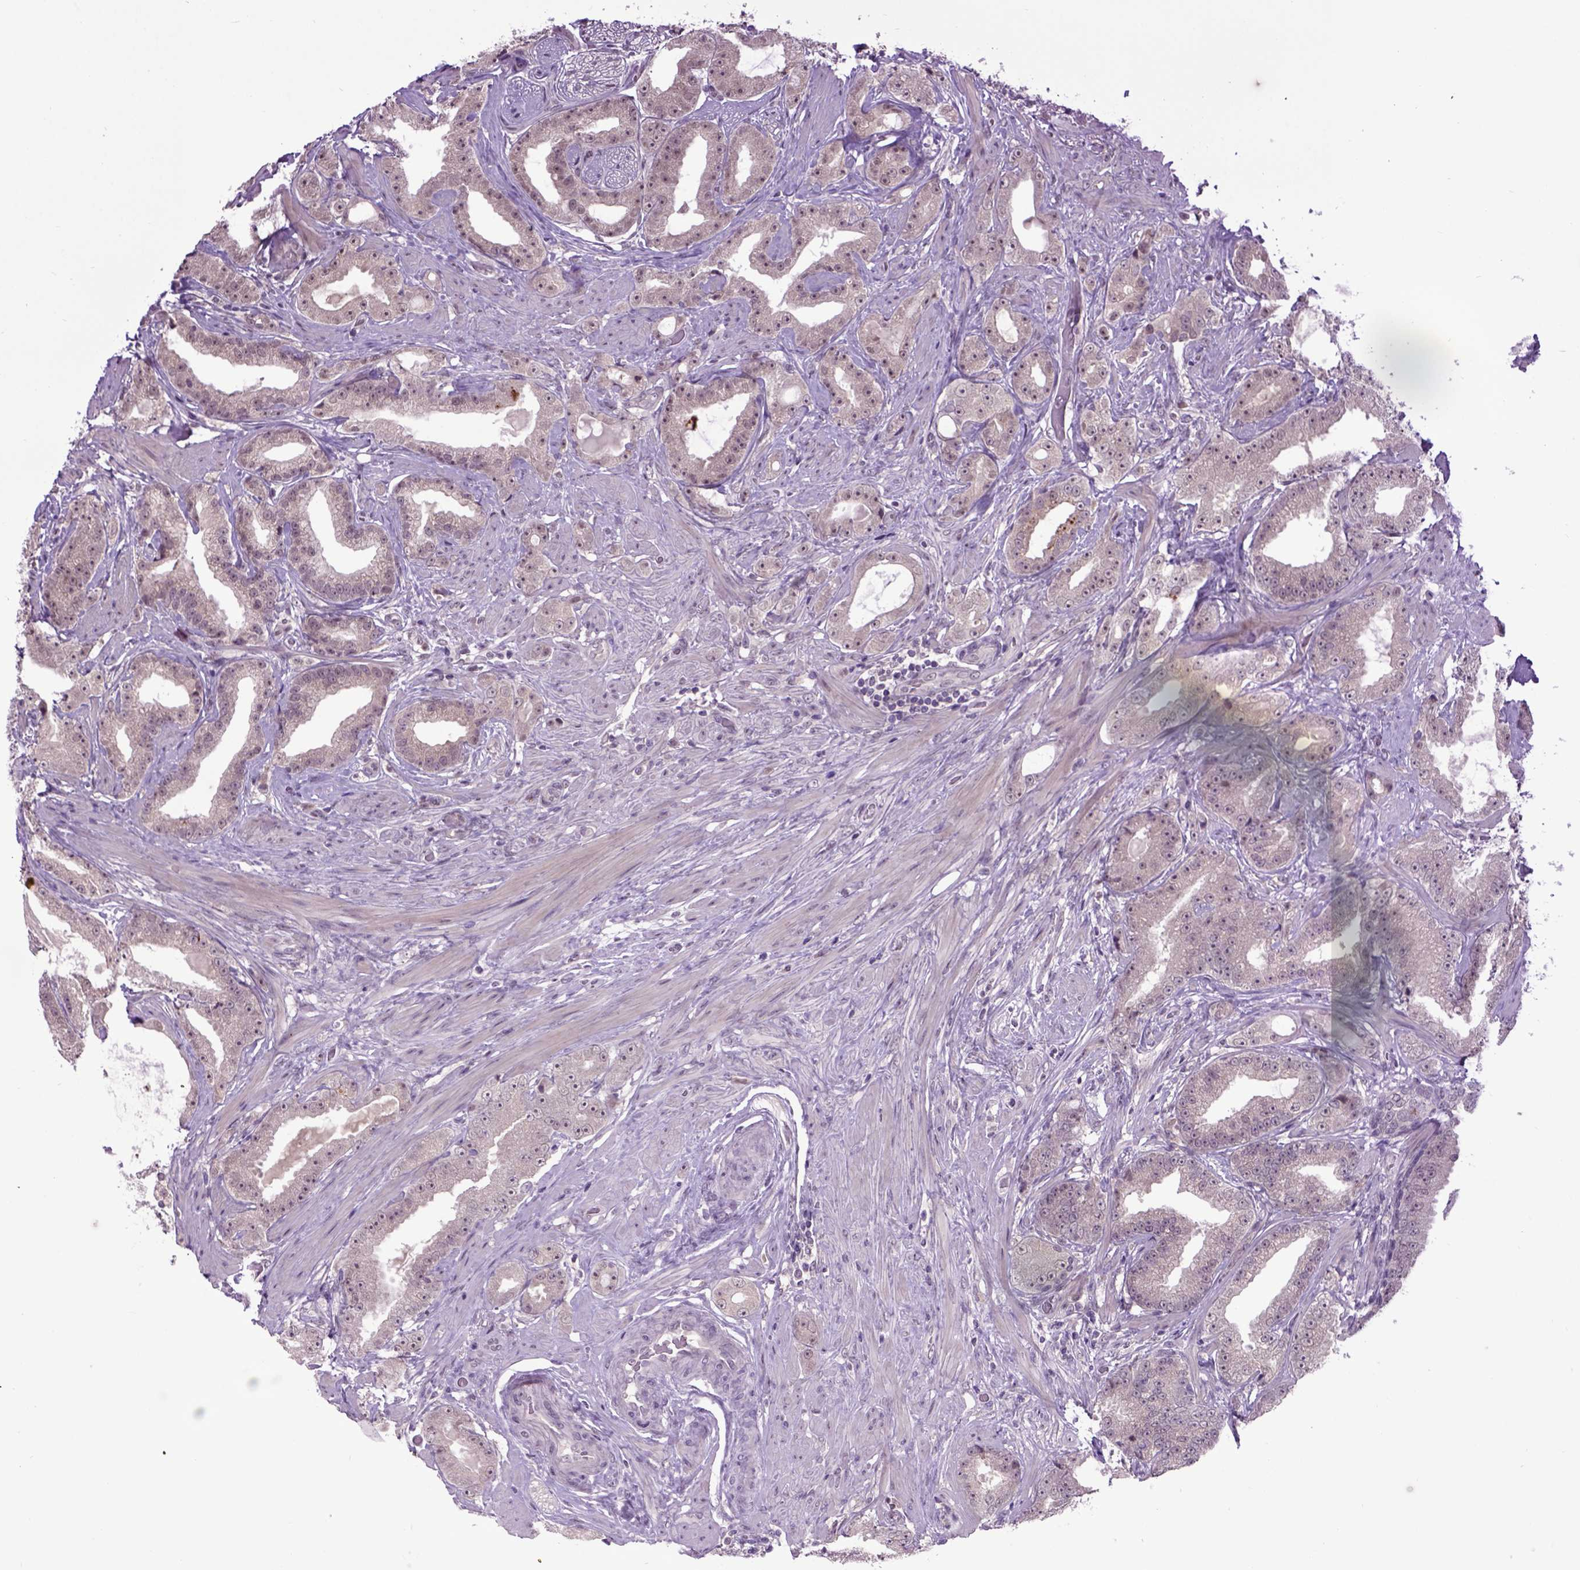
{"staining": {"intensity": "negative", "quantity": "none", "location": "none"}, "tissue": "prostate cancer", "cell_type": "Tumor cells", "image_type": "cancer", "snomed": [{"axis": "morphology", "description": "Adenocarcinoma, Low grade"}, {"axis": "topography", "description": "Prostate"}], "caption": "Tumor cells show no significant expression in prostate cancer (low-grade adenocarcinoma).", "gene": "RAB43", "patient": {"sex": "male", "age": 60}}